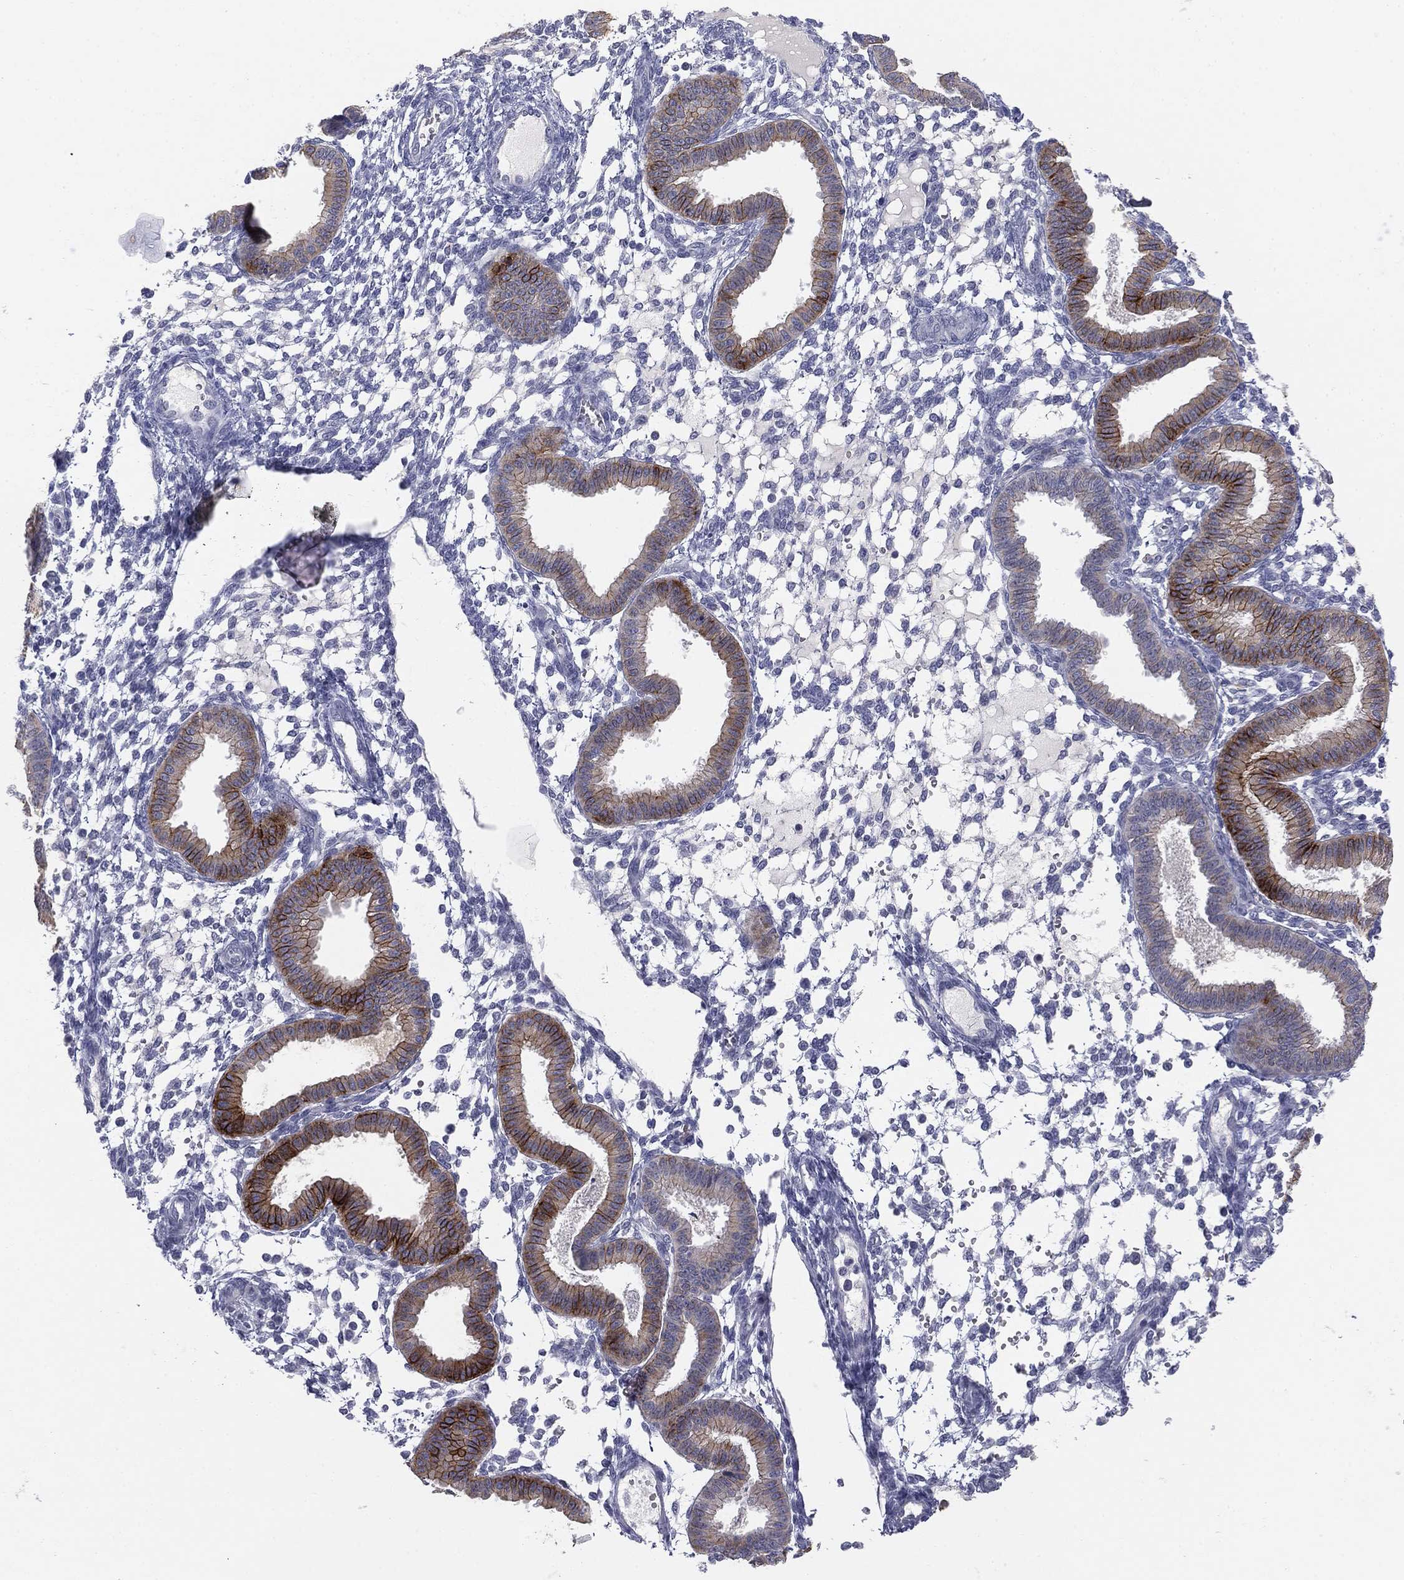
{"staining": {"intensity": "negative", "quantity": "none", "location": "none"}, "tissue": "endometrium", "cell_type": "Cells in endometrial stroma", "image_type": "normal", "snomed": [{"axis": "morphology", "description": "Normal tissue, NOS"}, {"axis": "topography", "description": "Endometrium"}], "caption": "Immunohistochemistry image of unremarkable endometrium stained for a protein (brown), which exhibits no staining in cells in endometrial stroma. Nuclei are stained in blue.", "gene": "MUC1", "patient": {"sex": "female", "age": 43}}